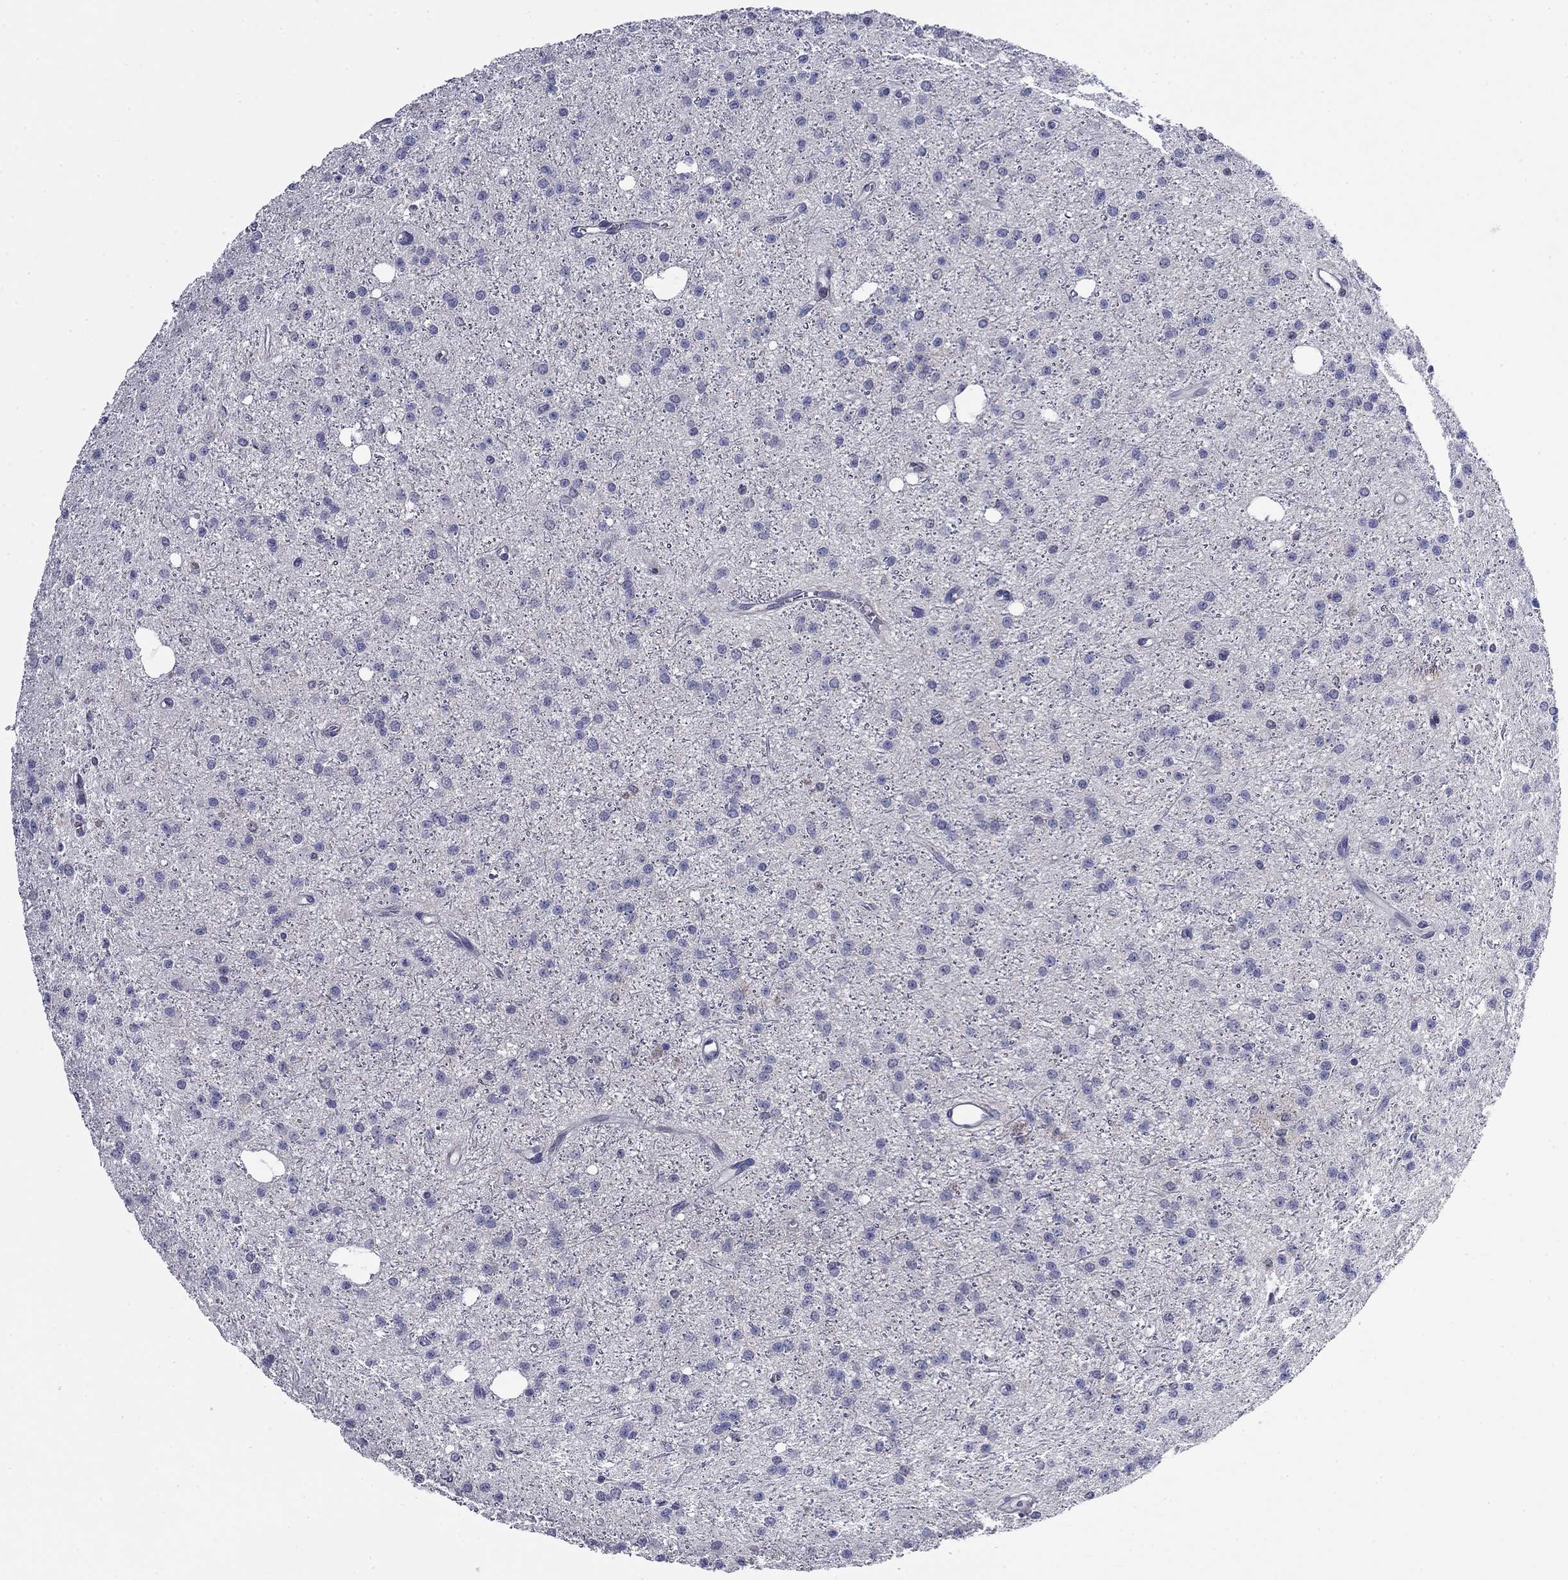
{"staining": {"intensity": "negative", "quantity": "none", "location": "none"}, "tissue": "glioma", "cell_type": "Tumor cells", "image_type": "cancer", "snomed": [{"axis": "morphology", "description": "Glioma, malignant, Low grade"}, {"axis": "topography", "description": "Brain"}], "caption": "Low-grade glioma (malignant) was stained to show a protein in brown. There is no significant staining in tumor cells.", "gene": "POU2F2", "patient": {"sex": "male", "age": 27}}